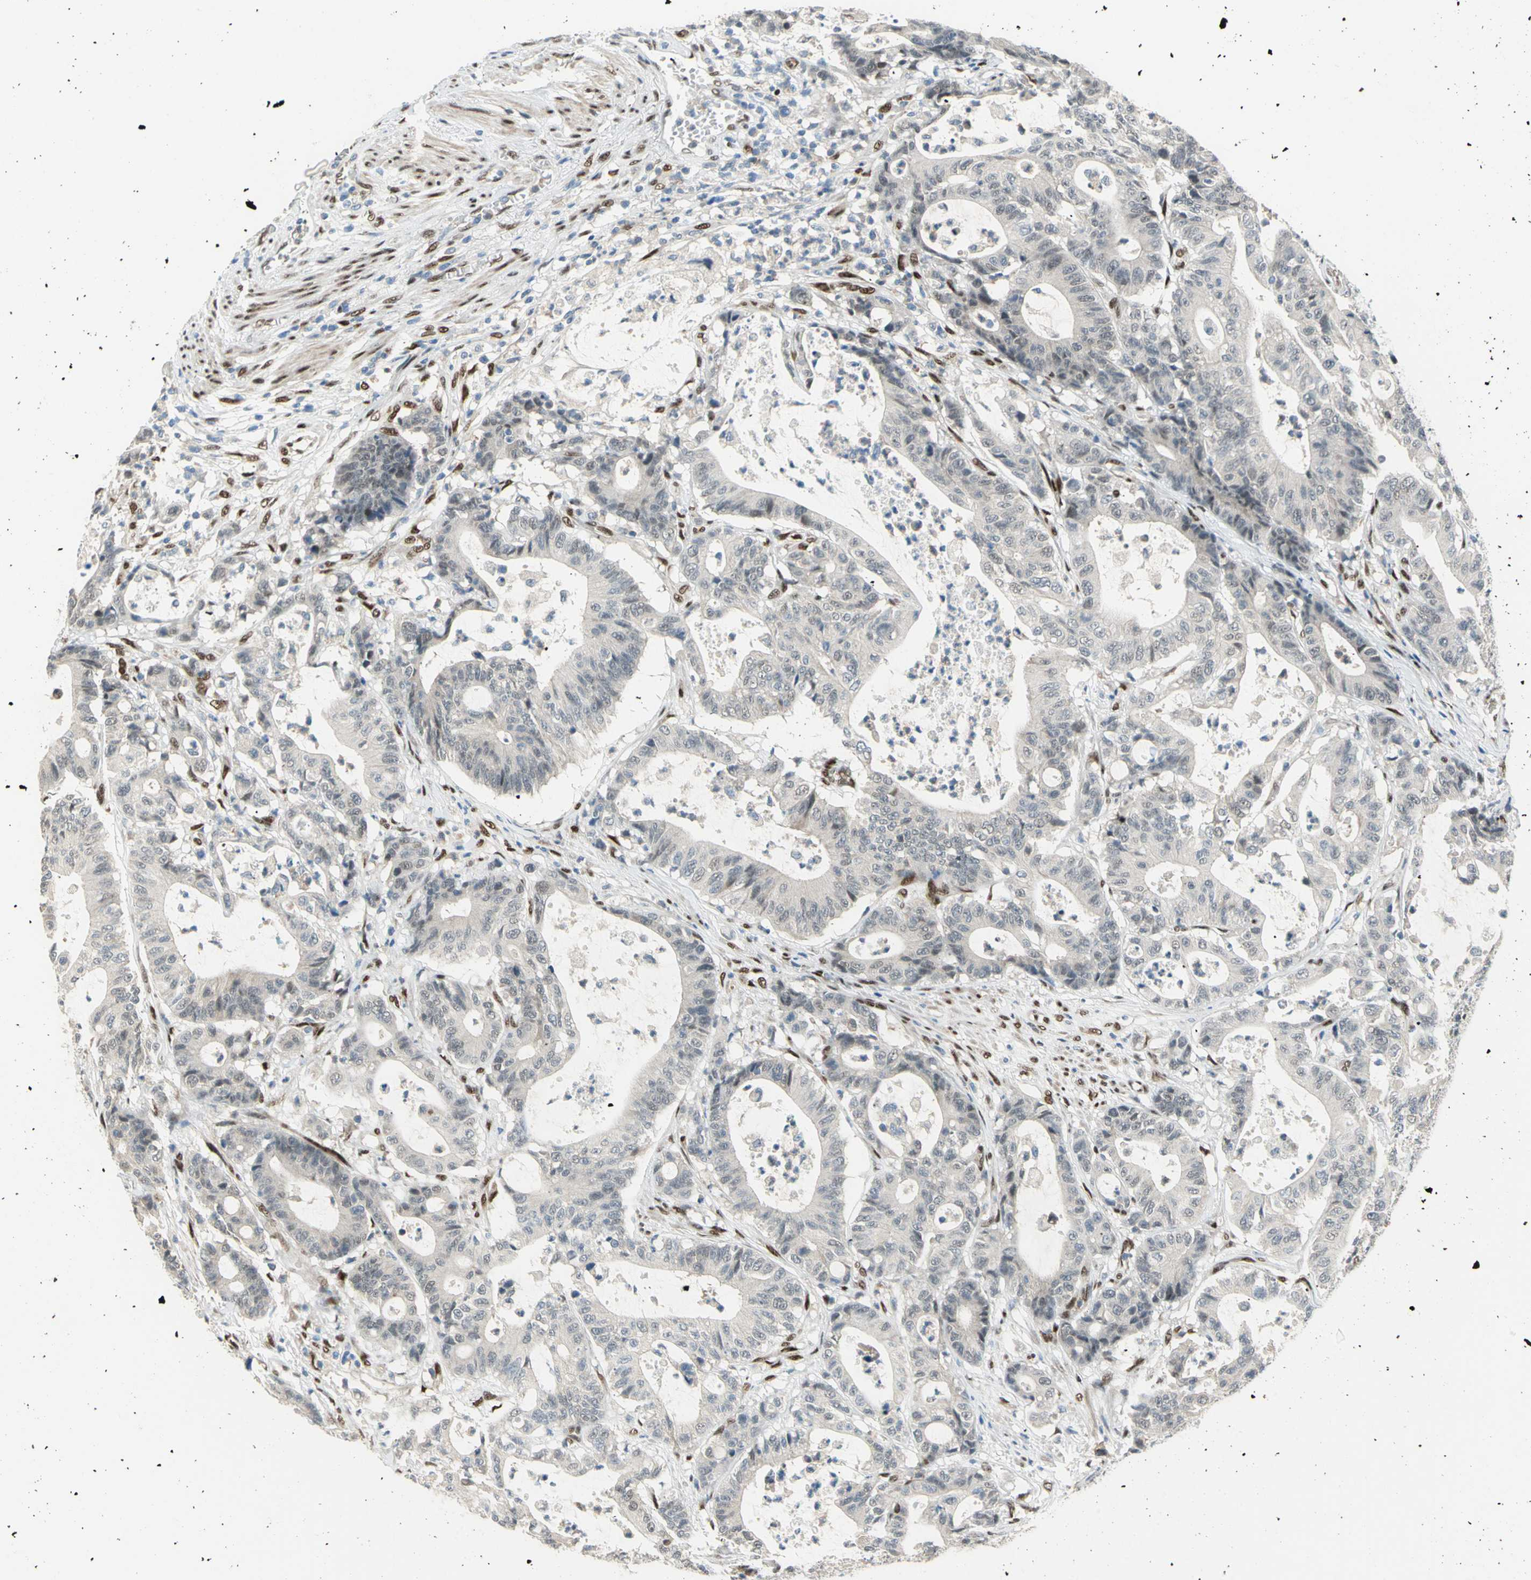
{"staining": {"intensity": "weak", "quantity": "25%-75%", "location": "cytoplasmic/membranous"}, "tissue": "colorectal cancer", "cell_type": "Tumor cells", "image_type": "cancer", "snomed": [{"axis": "morphology", "description": "Adenocarcinoma, NOS"}, {"axis": "topography", "description": "Colon"}], "caption": "IHC of colorectal cancer exhibits low levels of weak cytoplasmic/membranous staining in about 25%-75% of tumor cells. Immunohistochemistry stains the protein in brown and the nuclei are stained blue.", "gene": "RBFOX2", "patient": {"sex": "female", "age": 84}}